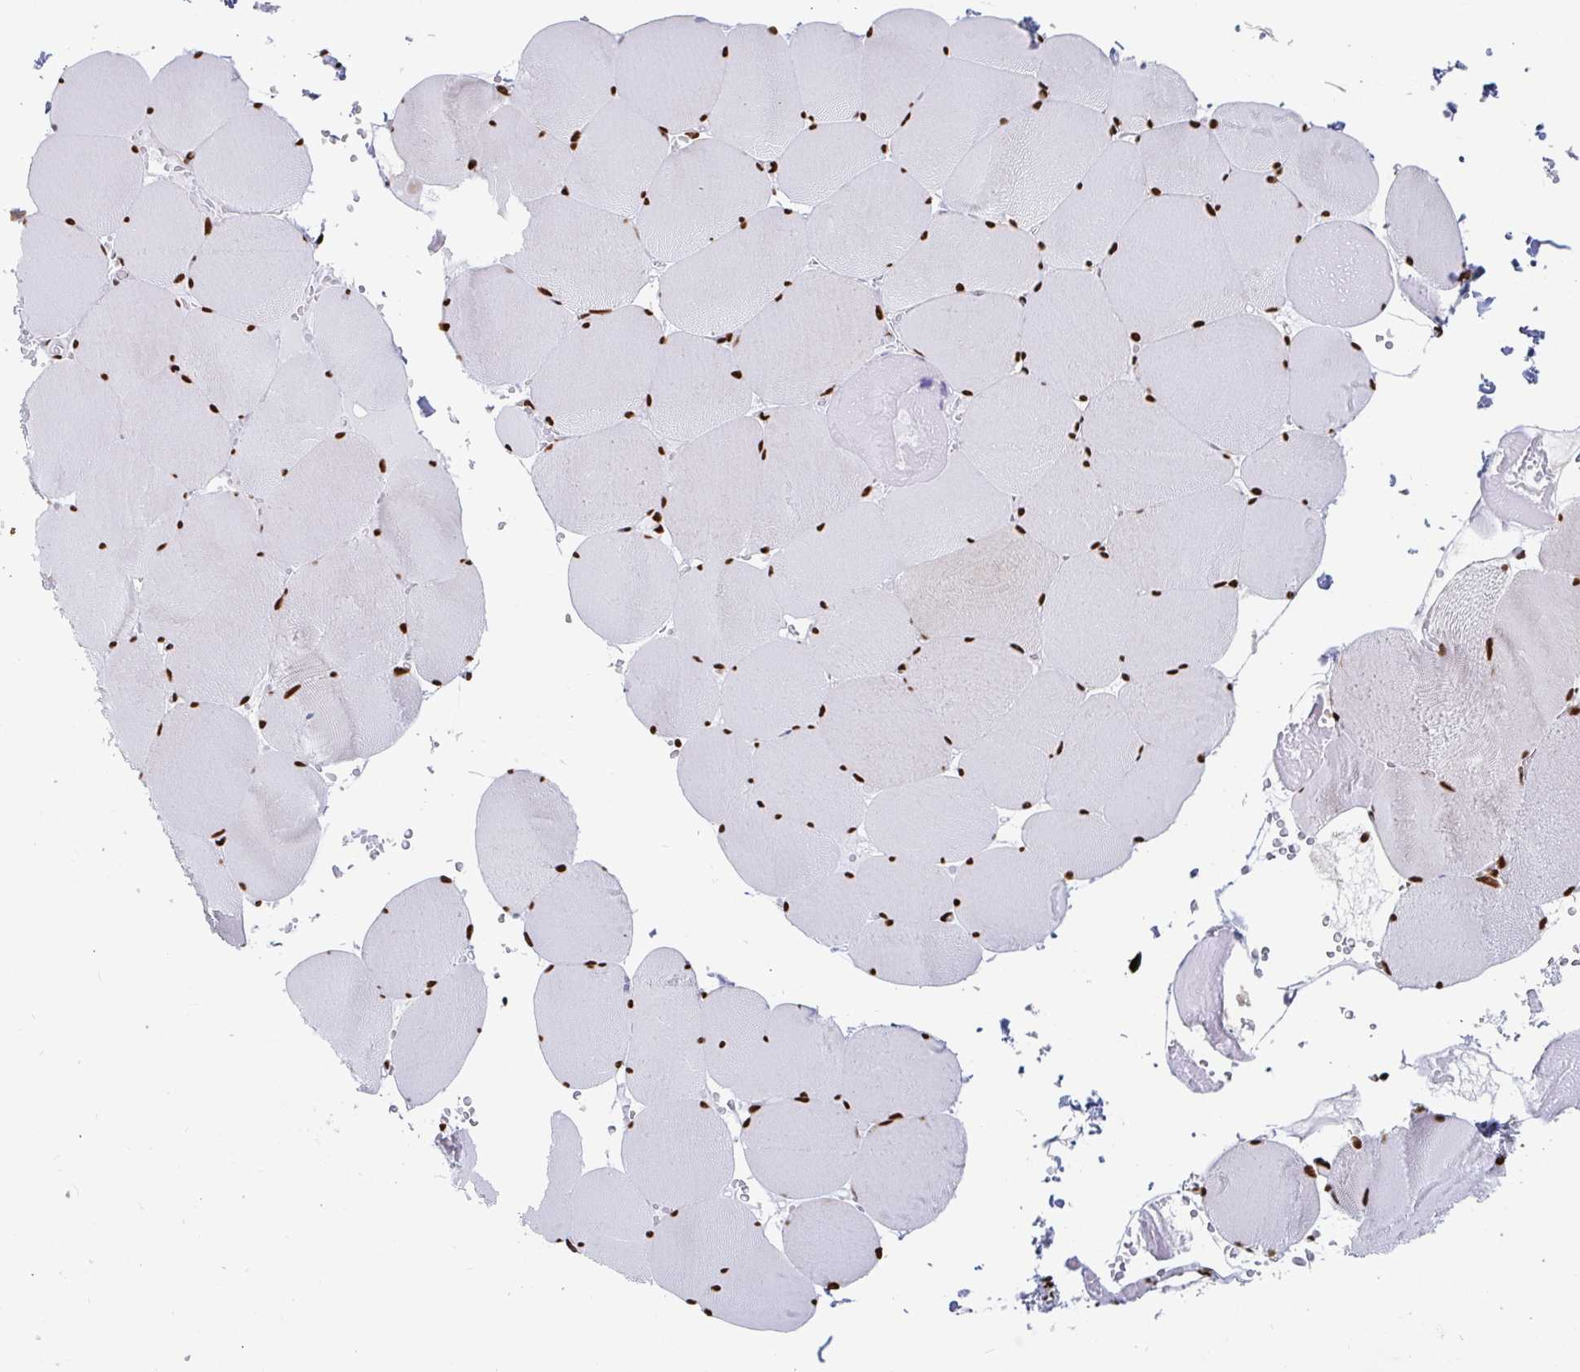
{"staining": {"intensity": "strong", "quantity": "25%-75%", "location": "nuclear"}, "tissue": "skeletal muscle", "cell_type": "Myocytes", "image_type": "normal", "snomed": [{"axis": "morphology", "description": "Normal tissue, NOS"}, {"axis": "topography", "description": "Skeletal muscle"}, {"axis": "topography", "description": "Head-Neck"}], "caption": "Protein staining reveals strong nuclear expression in approximately 25%-75% of myocytes in normal skeletal muscle.", "gene": "EWSR1", "patient": {"sex": "male", "age": 66}}